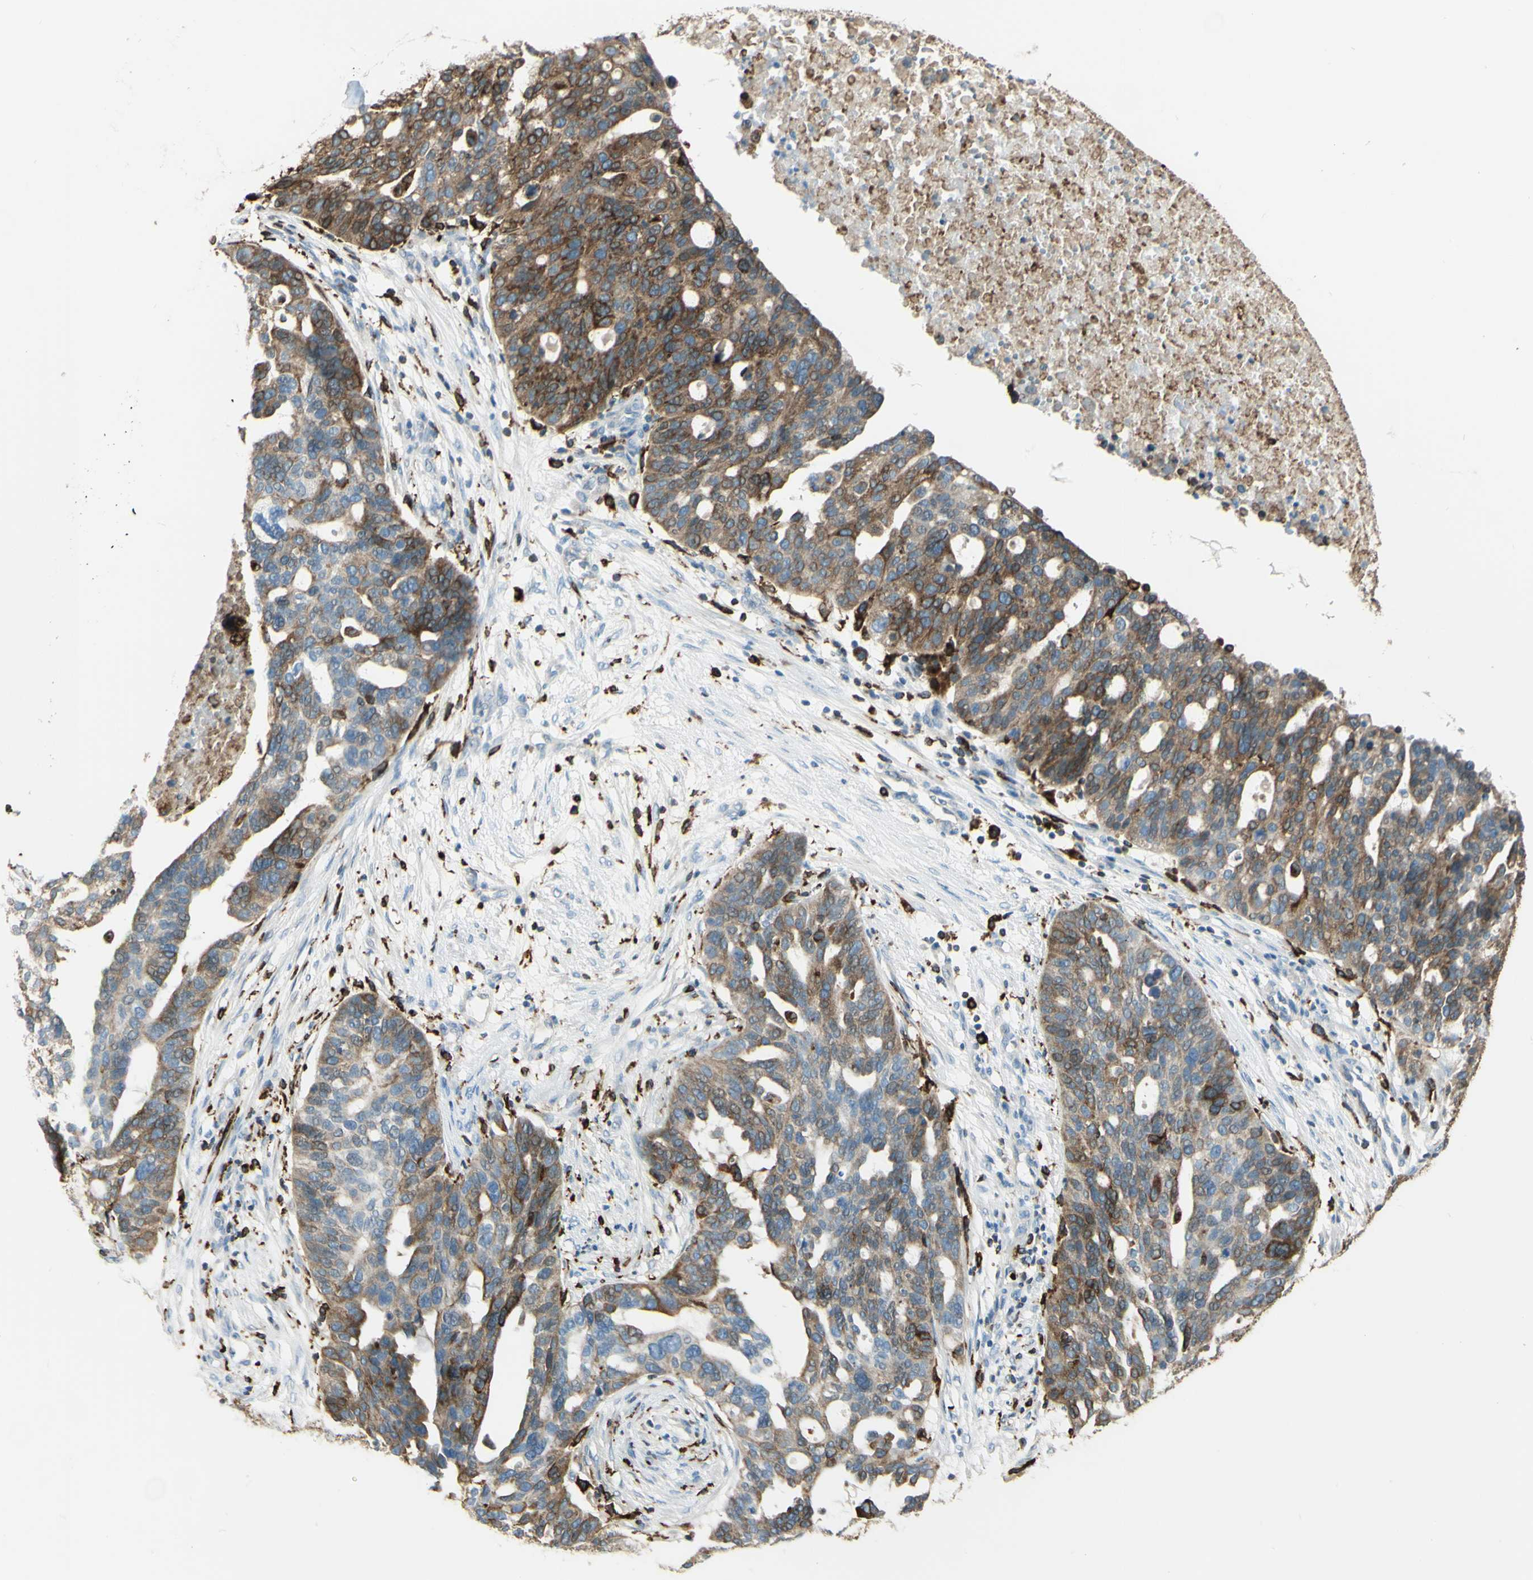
{"staining": {"intensity": "strong", "quantity": "25%-75%", "location": "cytoplasmic/membranous"}, "tissue": "ovarian cancer", "cell_type": "Tumor cells", "image_type": "cancer", "snomed": [{"axis": "morphology", "description": "Cystadenocarcinoma, serous, NOS"}, {"axis": "topography", "description": "Ovary"}], "caption": "DAB immunohistochemical staining of ovarian serous cystadenocarcinoma demonstrates strong cytoplasmic/membranous protein expression in approximately 25%-75% of tumor cells.", "gene": "CD74", "patient": {"sex": "female", "age": 59}}